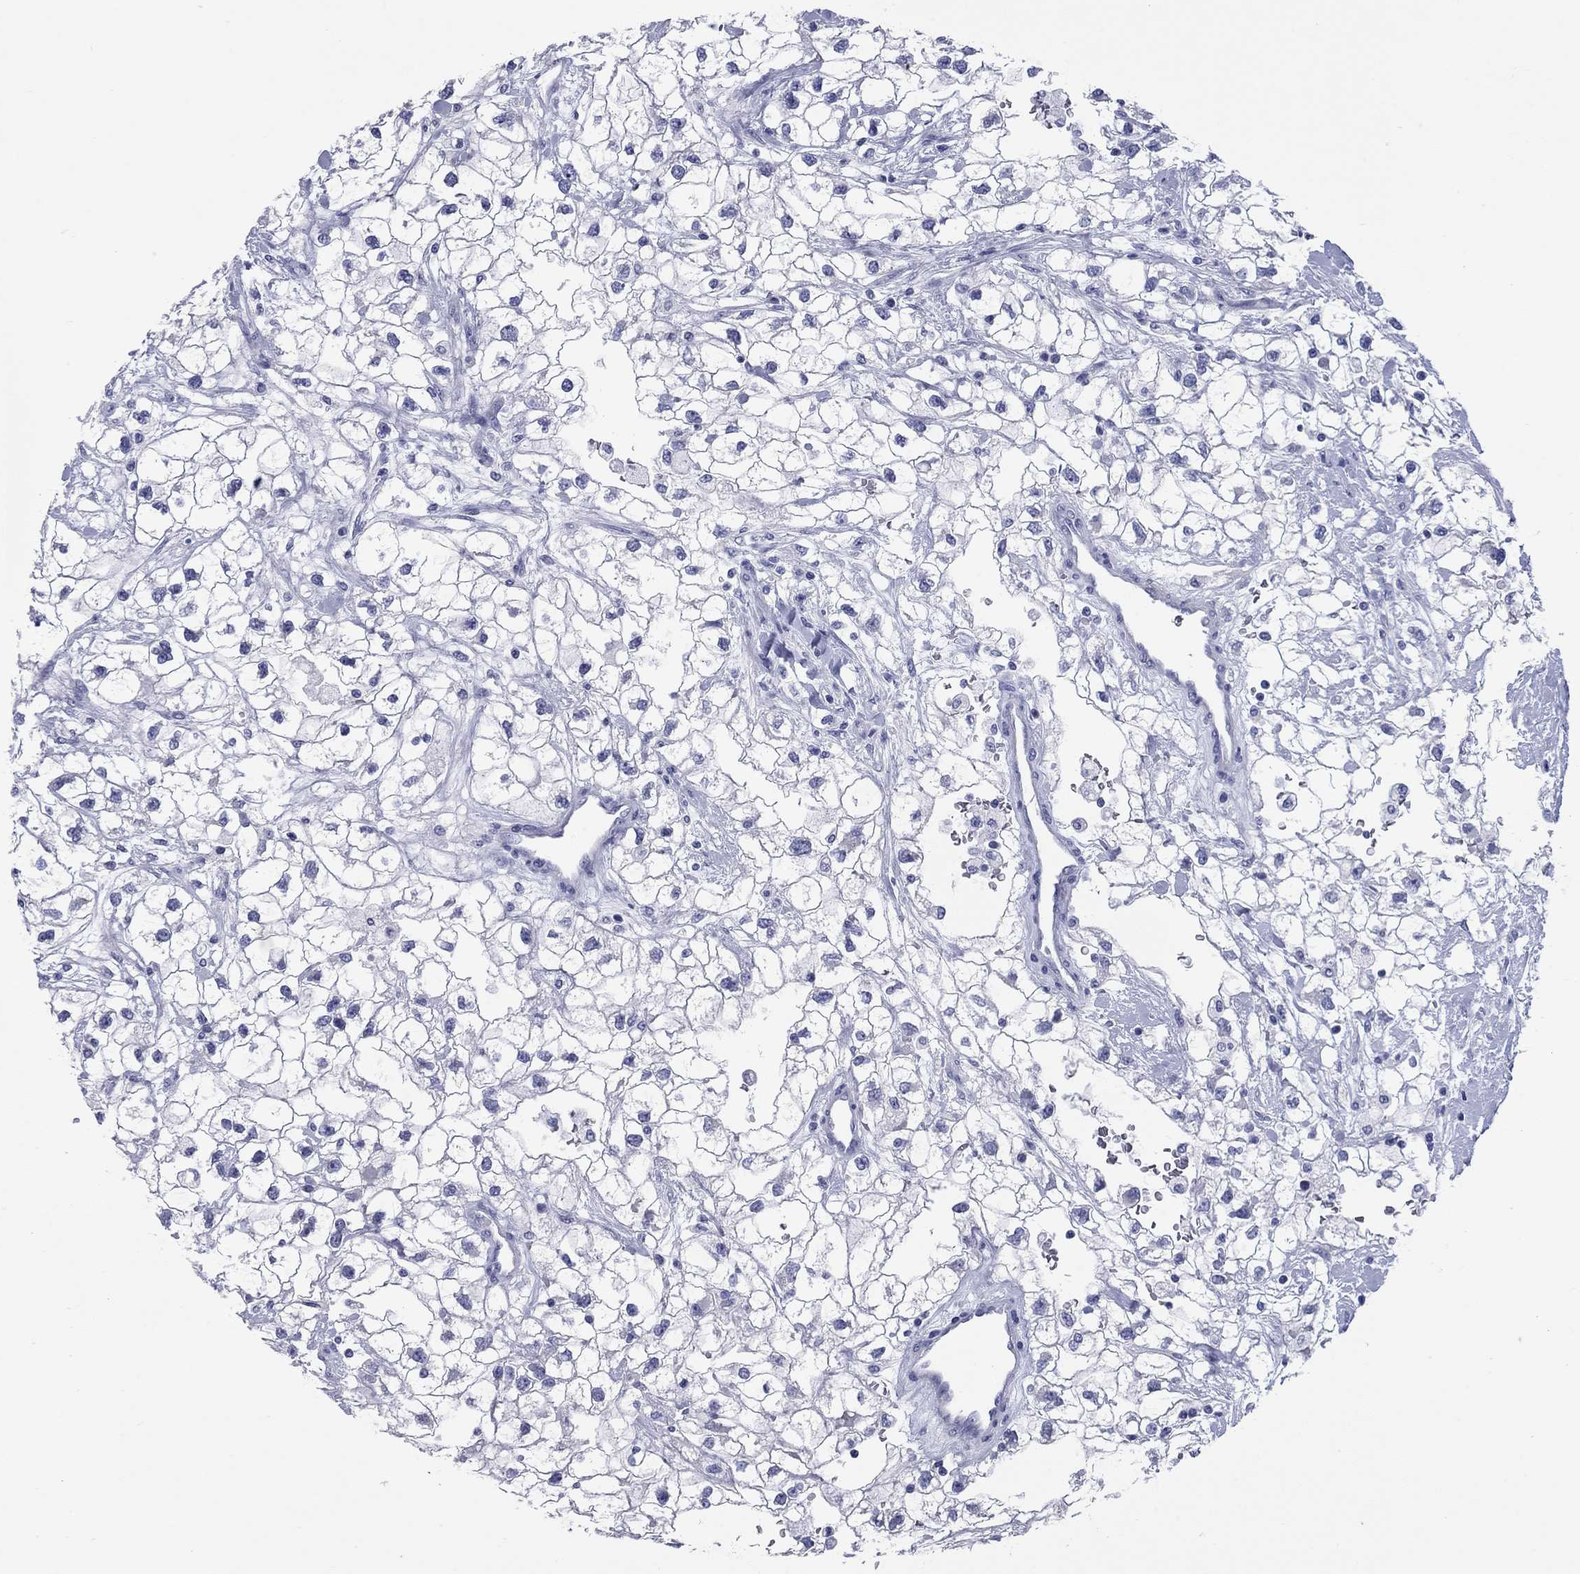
{"staining": {"intensity": "negative", "quantity": "none", "location": "none"}, "tissue": "renal cancer", "cell_type": "Tumor cells", "image_type": "cancer", "snomed": [{"axis": "morphology", "description": "Adenocarcinoma, NOS"}, {"axis": "topography", "description": "Kidney"}], "caption": "DAB (3,3'-diaminobenzidine) immunohistochemical staining of renal cancer (adenocarcinoma) reveals no significant staining in tumor cells. (DAB IHC visualized using brightfield microscopy, high magnification).", "gene": "CCNA1", "patient": {"sex": "male", "age": 59}}